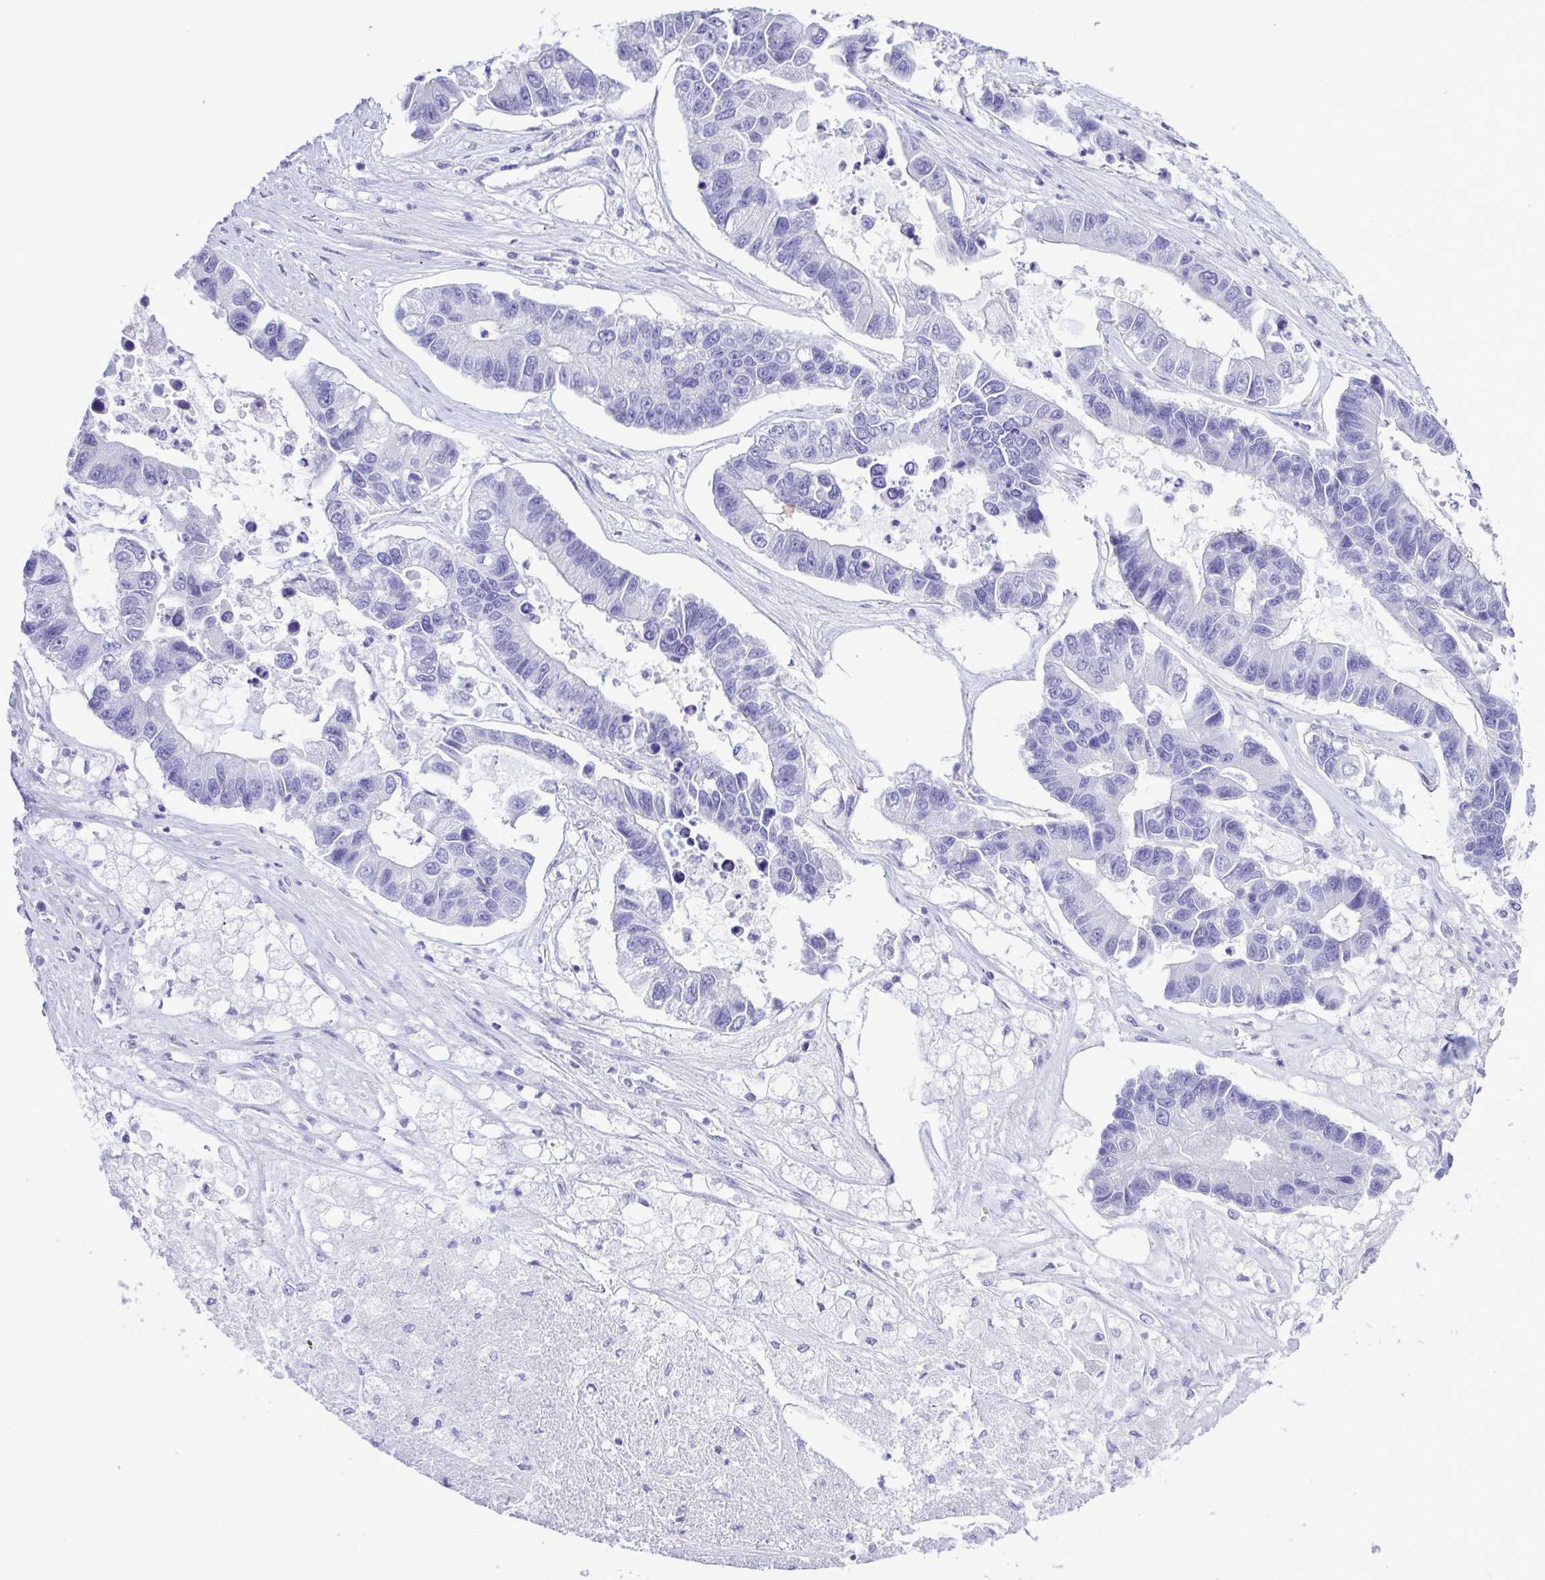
{"staining": {"intensity": "negative", "quantity": "none", "location": "none"}, "tissue": "lung cancer", "cell_type": "Tumor cells", "image_type": "cancer", "snomed": [{"axis": "morphology", "description": "Adenocarcinoma, NOS"}, {"axis": "topography", "description": "Bronchus"}, {"axis": "topography", "description": "Lung"}], "caption": "Tumor cells show no significant staining in lung cancer.", "gene": "CYP11A1", "patient": {"sex": "female", "age": 51}}